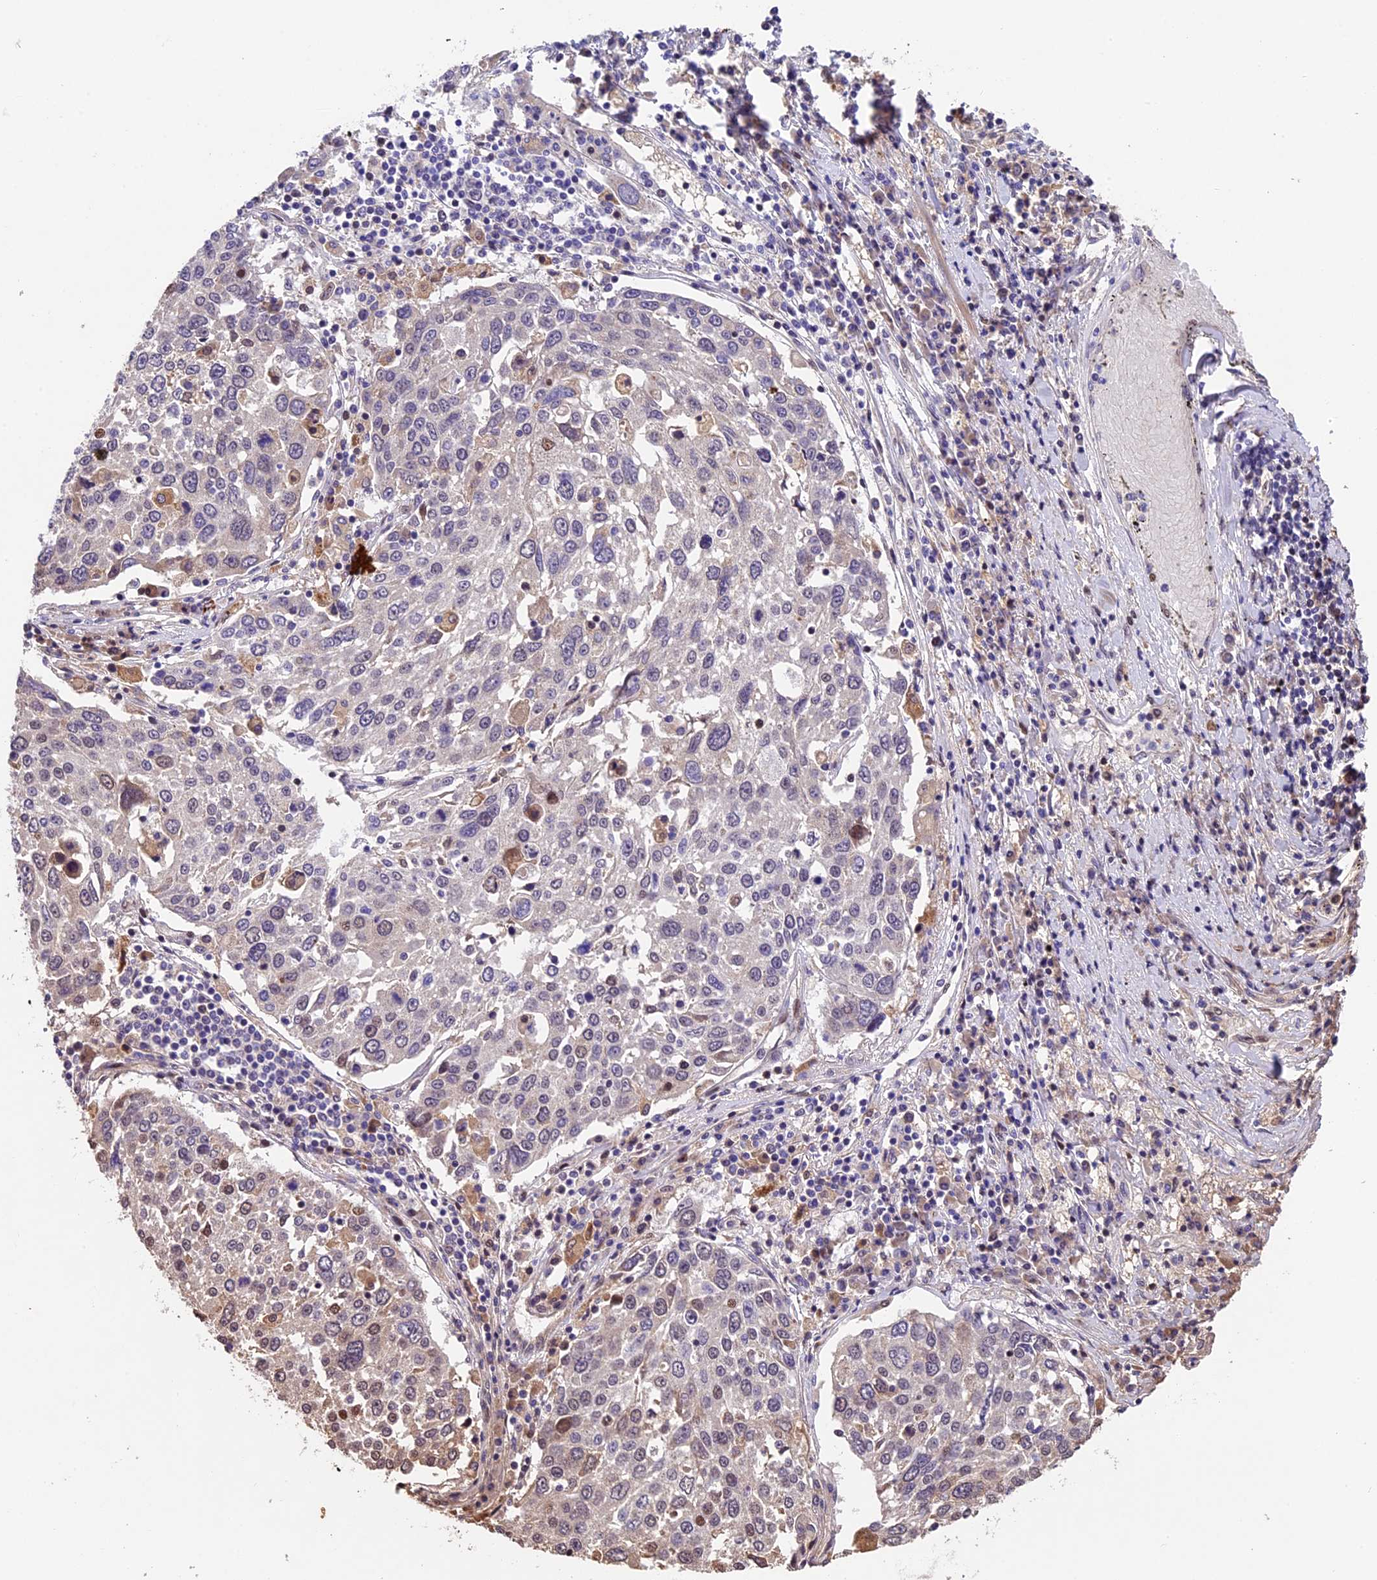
{"staining": {"intensity": "negative", "quantity": "none", "location": "none"}, "tissue": "lung cancer", "cell_type": "Tumor cells", "image_type": "cancer", "snomed": [{"axis": "morphology", "description": "Squamous cell carcinoma, NOS"}, {"axis": "topography", "description": "Lung"}], "caption": "High magnification brightfield microscopy of lung cancer stained with DAB (3,3'-diaminobenzidine) (brown) and counterstained with hematoxylin (blue): tumor cells show no significant staining.", "gene": "CCSER1", "patient": {"sex": "male", "age": 65}}